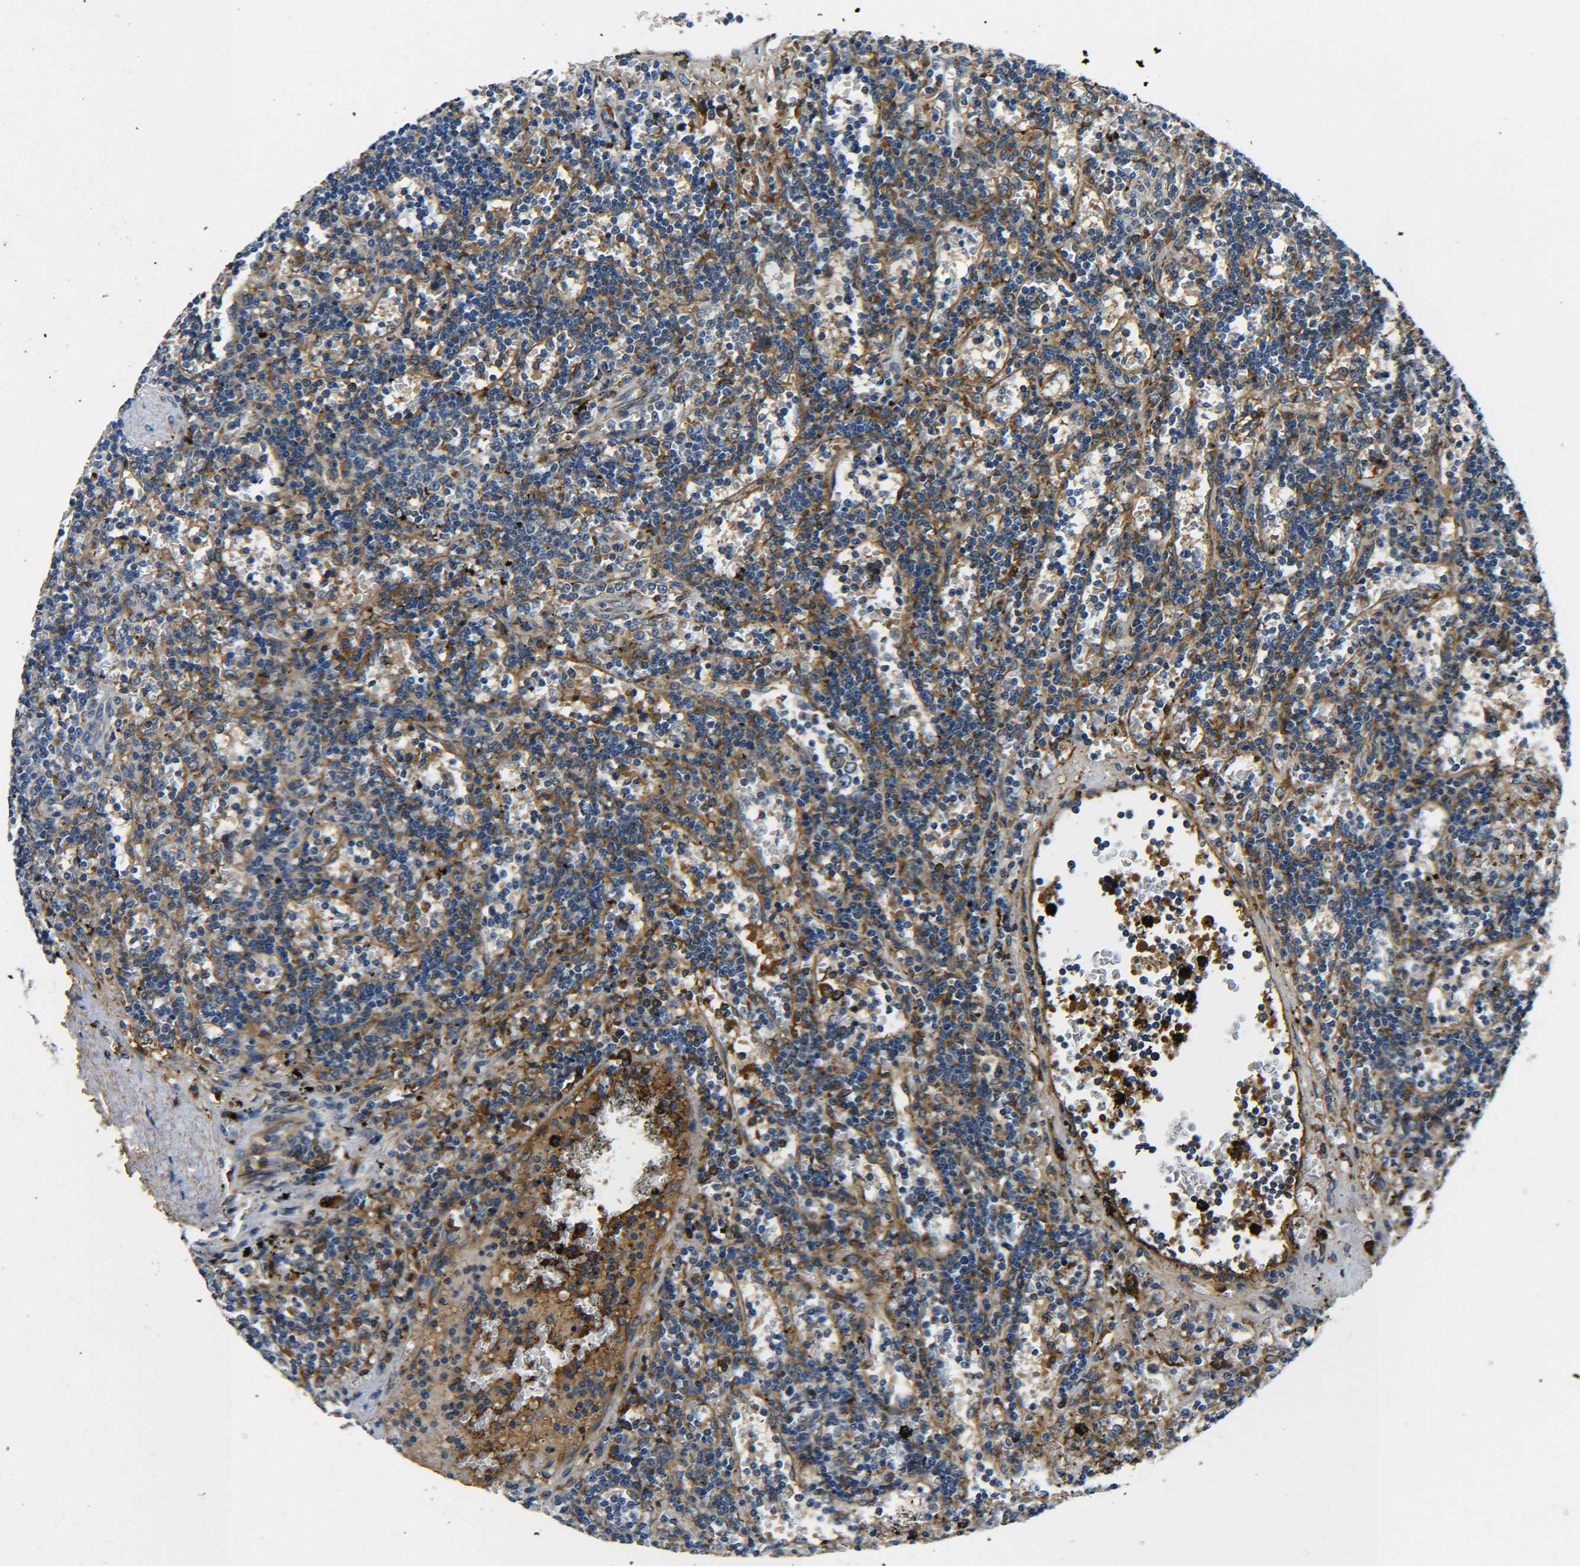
{"staining": {"intensity": "moderate", "quantity": "<25%", "location": "cytoplasmic/membranous"}, "tissue": "lymphoma", "cell_type": "Tumor cells", "image_type": "cancer", "snomed": [{"axis": "morphology", "description": "Malignant lymphoma, non-Hodgkin's type, Low grade"}, {"axis": "topography", "description": "Spleen"}], "caption": "Immunohistochemical staining of lymphoma reveals low levels of moderate cytoplasmic/membranous protein staining in approximately <25% of tumor cells. (Stains: DAB (3,3'-diaminobenzidine) in brown, nuclei in blue, Microscopy: brightfield microscopy at high magnification).", "gene": "PREB", "patient": {"sex": "male", "age": 60}}